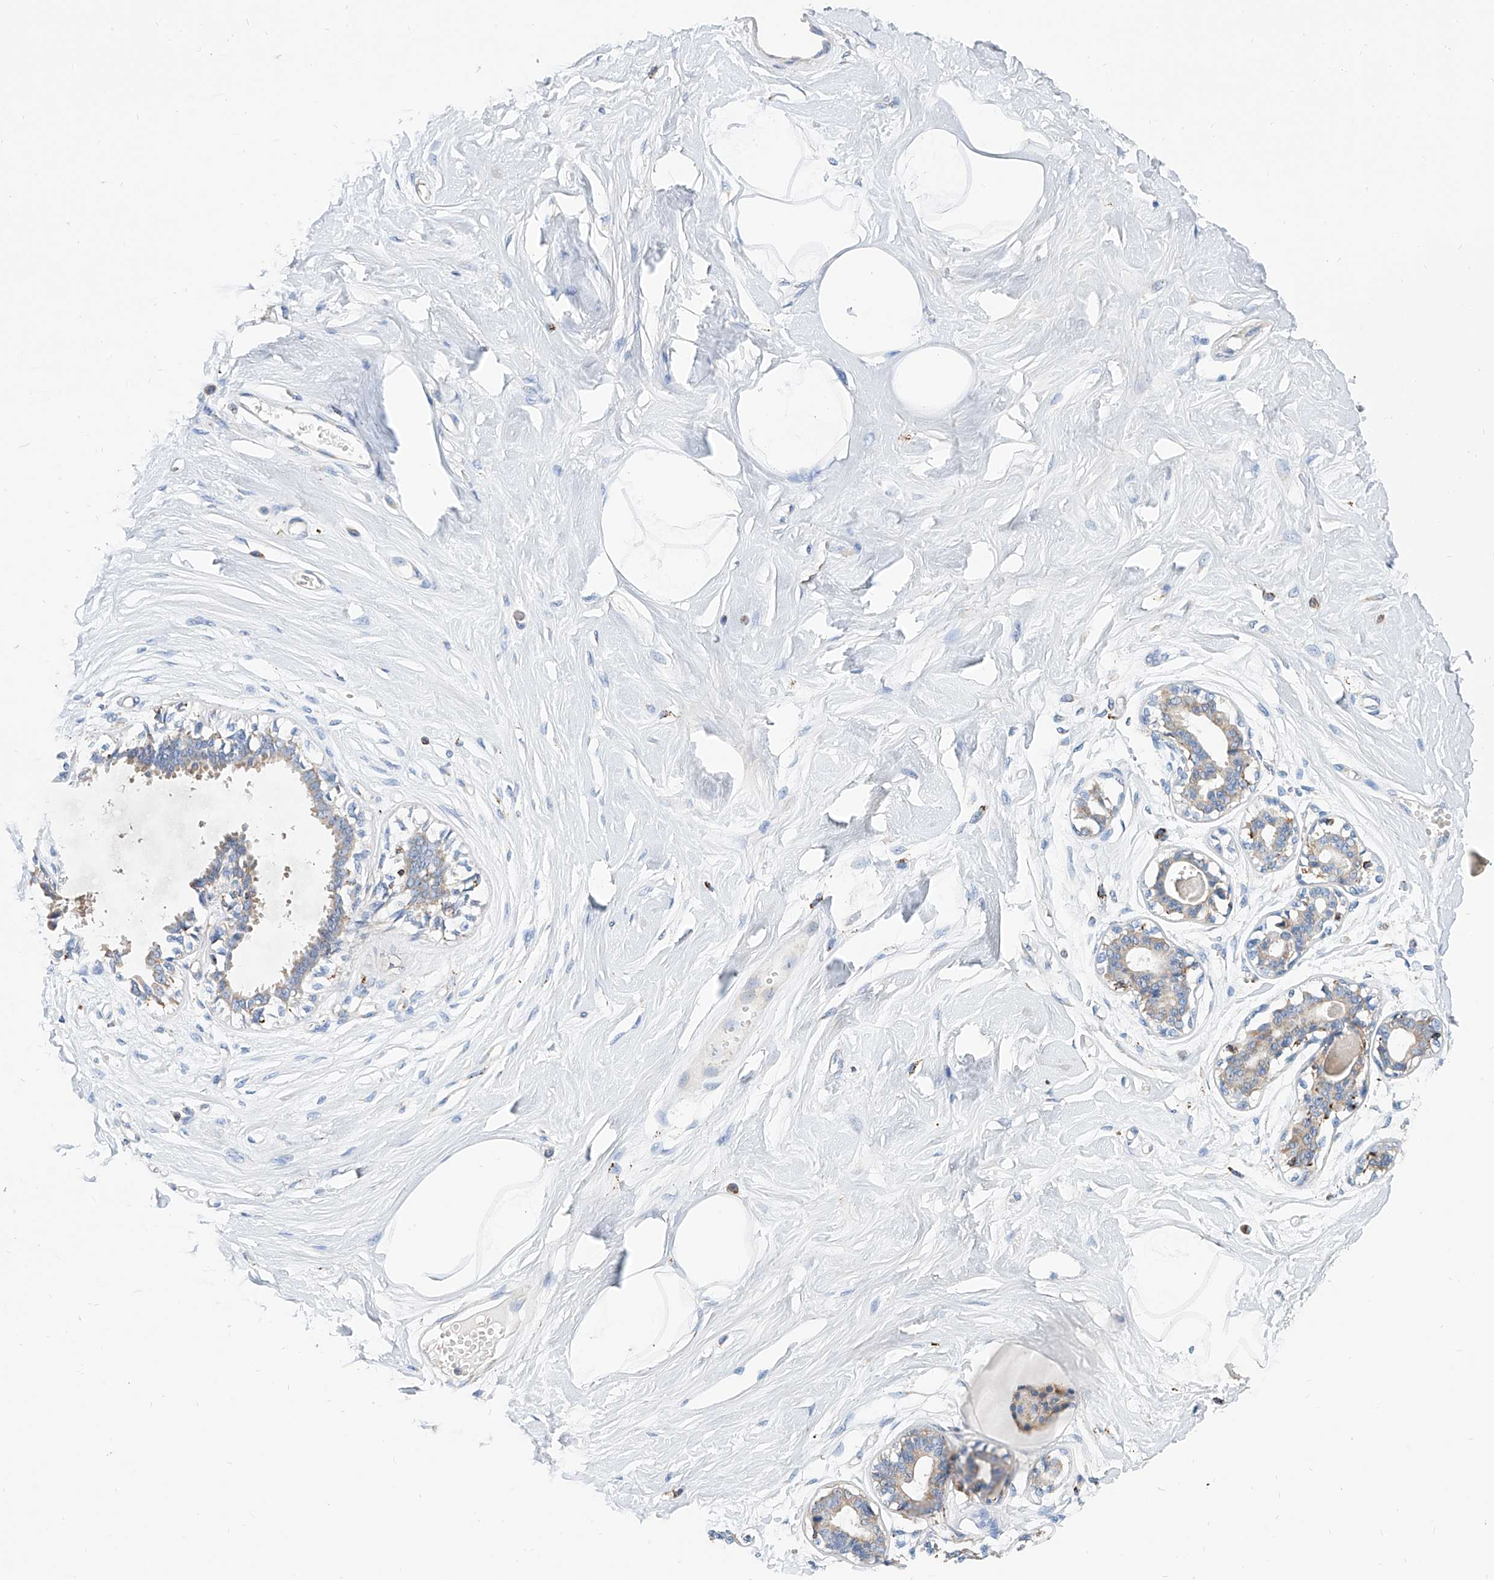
{"staining": {"intensity": "negative", "quantity": "none", "location": "none"}, "tissue": "breast", "cell_type": "Adipocytes", "image_type": "normal", "snomed": [{"axis": "morphology", "description": "Normal tissue, NOS"}, {"axis": "topography", "description": "Breast"}], "caption": "Immunohistochemical staining of benign human breast exhibits no significant staining in adipocytes.", "gene": "CPNE5", "patient": {"sex": "female", "age": 45}}